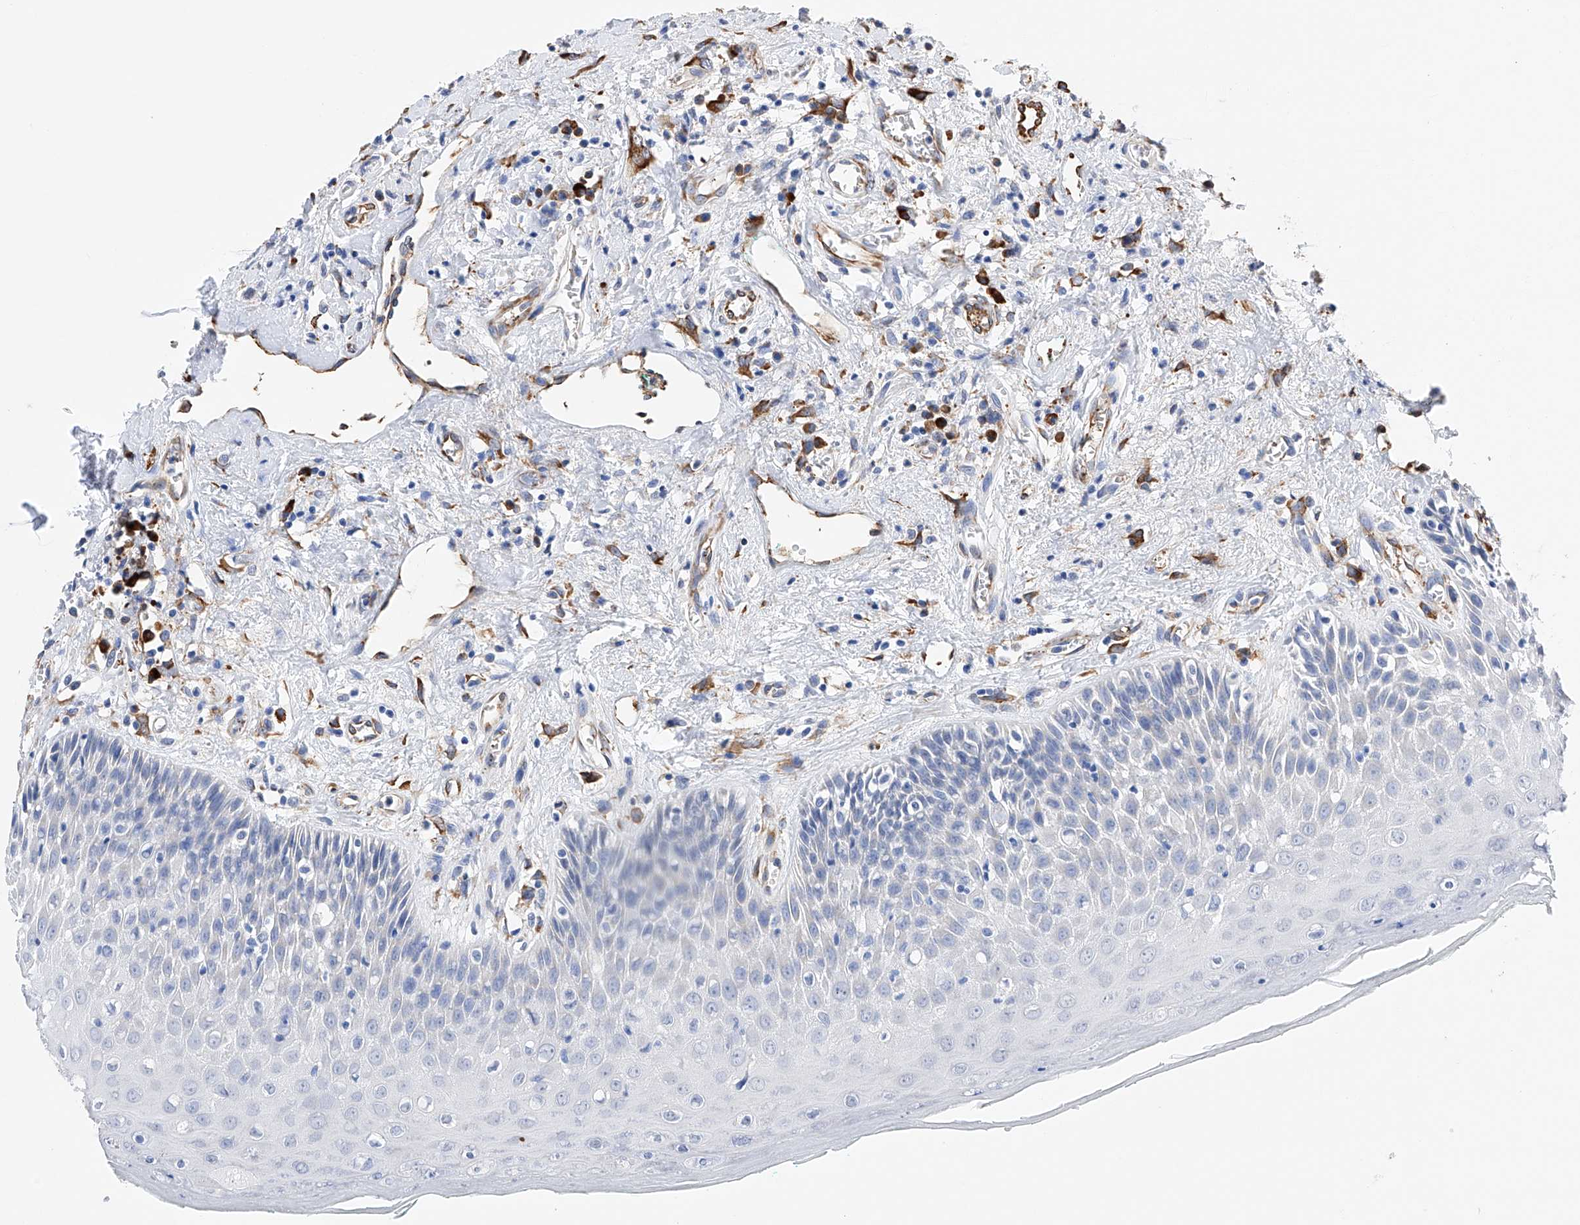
{"staining": {"intensity": "negative", "quantity": "none", "location": "none"}, "tissue": "oral mucosa", "cell_type": "Squamous epithelial cells", "image_type": "normal", "snomed": [{"axis": "morphology", "description": "Normal tissue, NOS"}, {"axis": "topography", "description": "Oral tissue"}], "caption": "This is a image of immunohistochemistry staining of unremarkable oral mucosa, which shows no staining in squamous epithelial cells.", "gene": "PDIA5", "patient": {"sex": "female", "age": 70}}